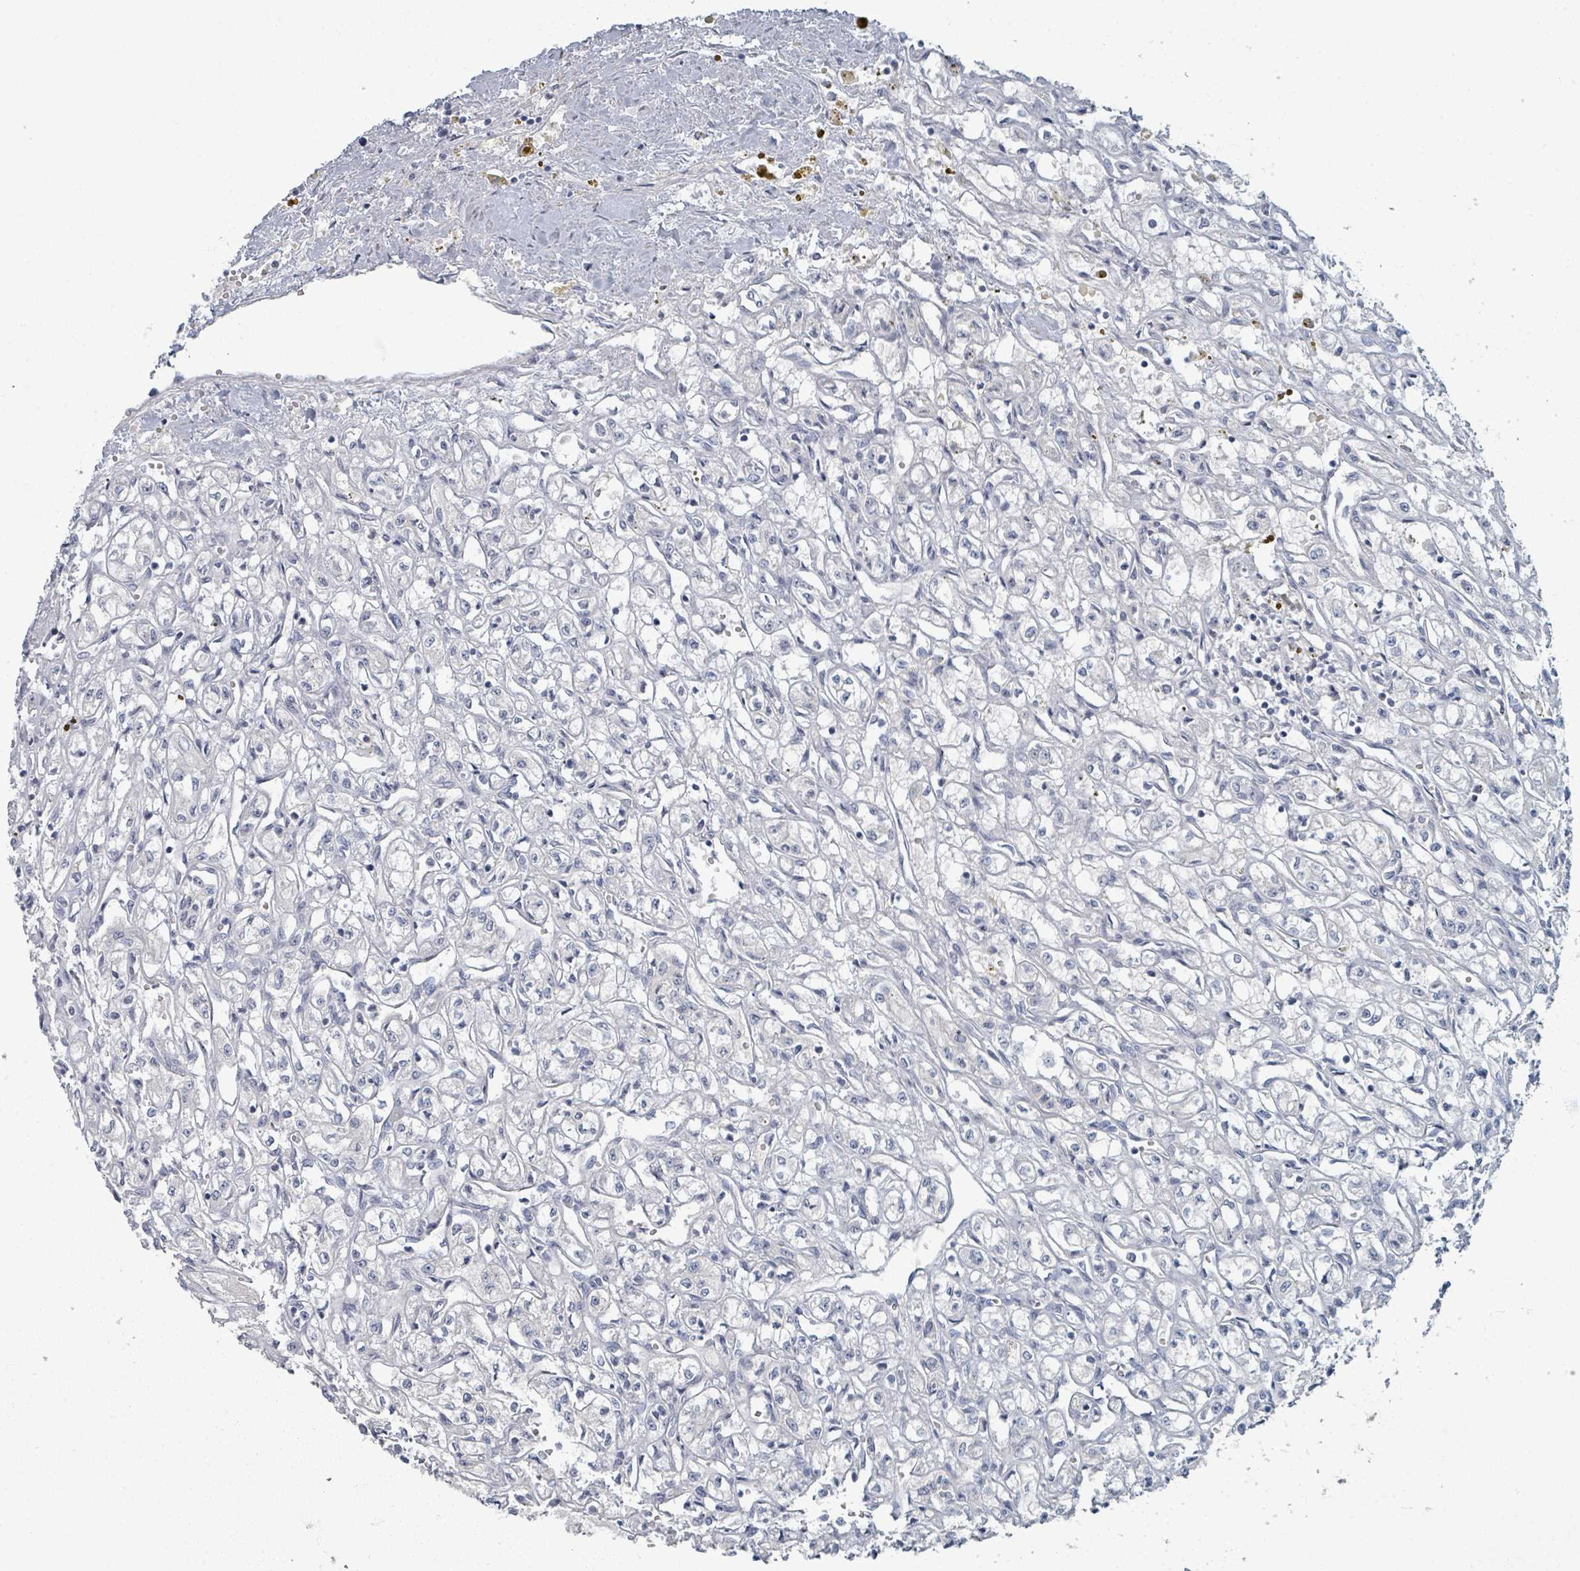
{"staining": {"intensity": "negative", "quantity": "none", "location": "none"}, "tissue": "renal cancer", "cell_type": "Tumor cells", "image_type": "cancer", "snomed": [{"axis": "morphology", "description": "Adenocarcinoma, NOS"}, {"axis": "topography", "description": "Kidney"}], "caption": "Tumor cells show no significant expression in renal adenocarcinoma.", "gene": "WNT11", "patient": {"sex": "male", "age": 56}}